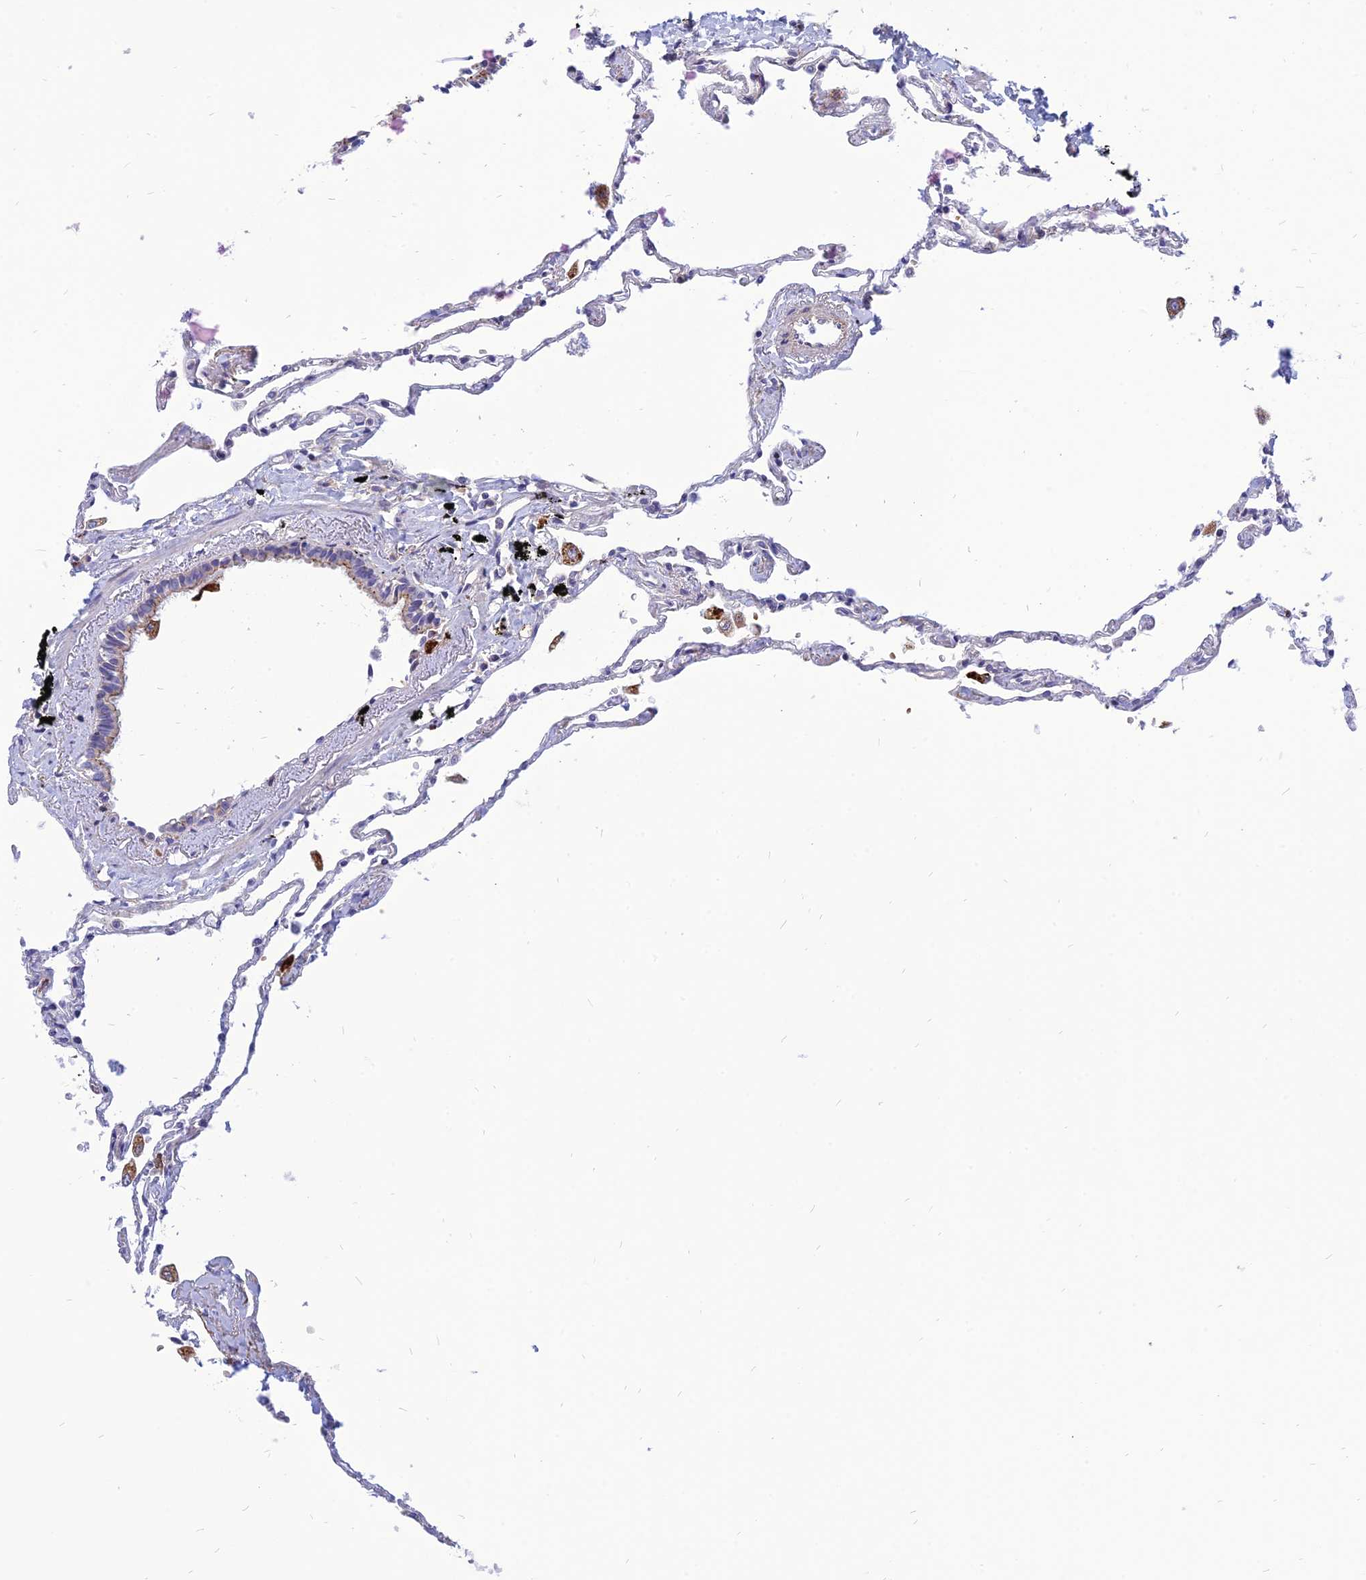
{"staining": {"intensity": "strong", "quantity": "<25%", "location": "cytoplasmic/membranous"}, "tissue": "lung", "cell_type": "Alveolar cells", "image_type": "normal", "snomed": [{"axis": "morphology", "description": "Normal tissue, NOS"}, {"axis": "topography", "description": "Lung"}], "caption": "Immunohistochemical staining of normal lung demonstrates medium levels of strong cytoplasmic/membranous staining in approximately <25% of alveolar cells.", "gene": "PHKA2", "patient": {"sex": "female", "age": 67}}